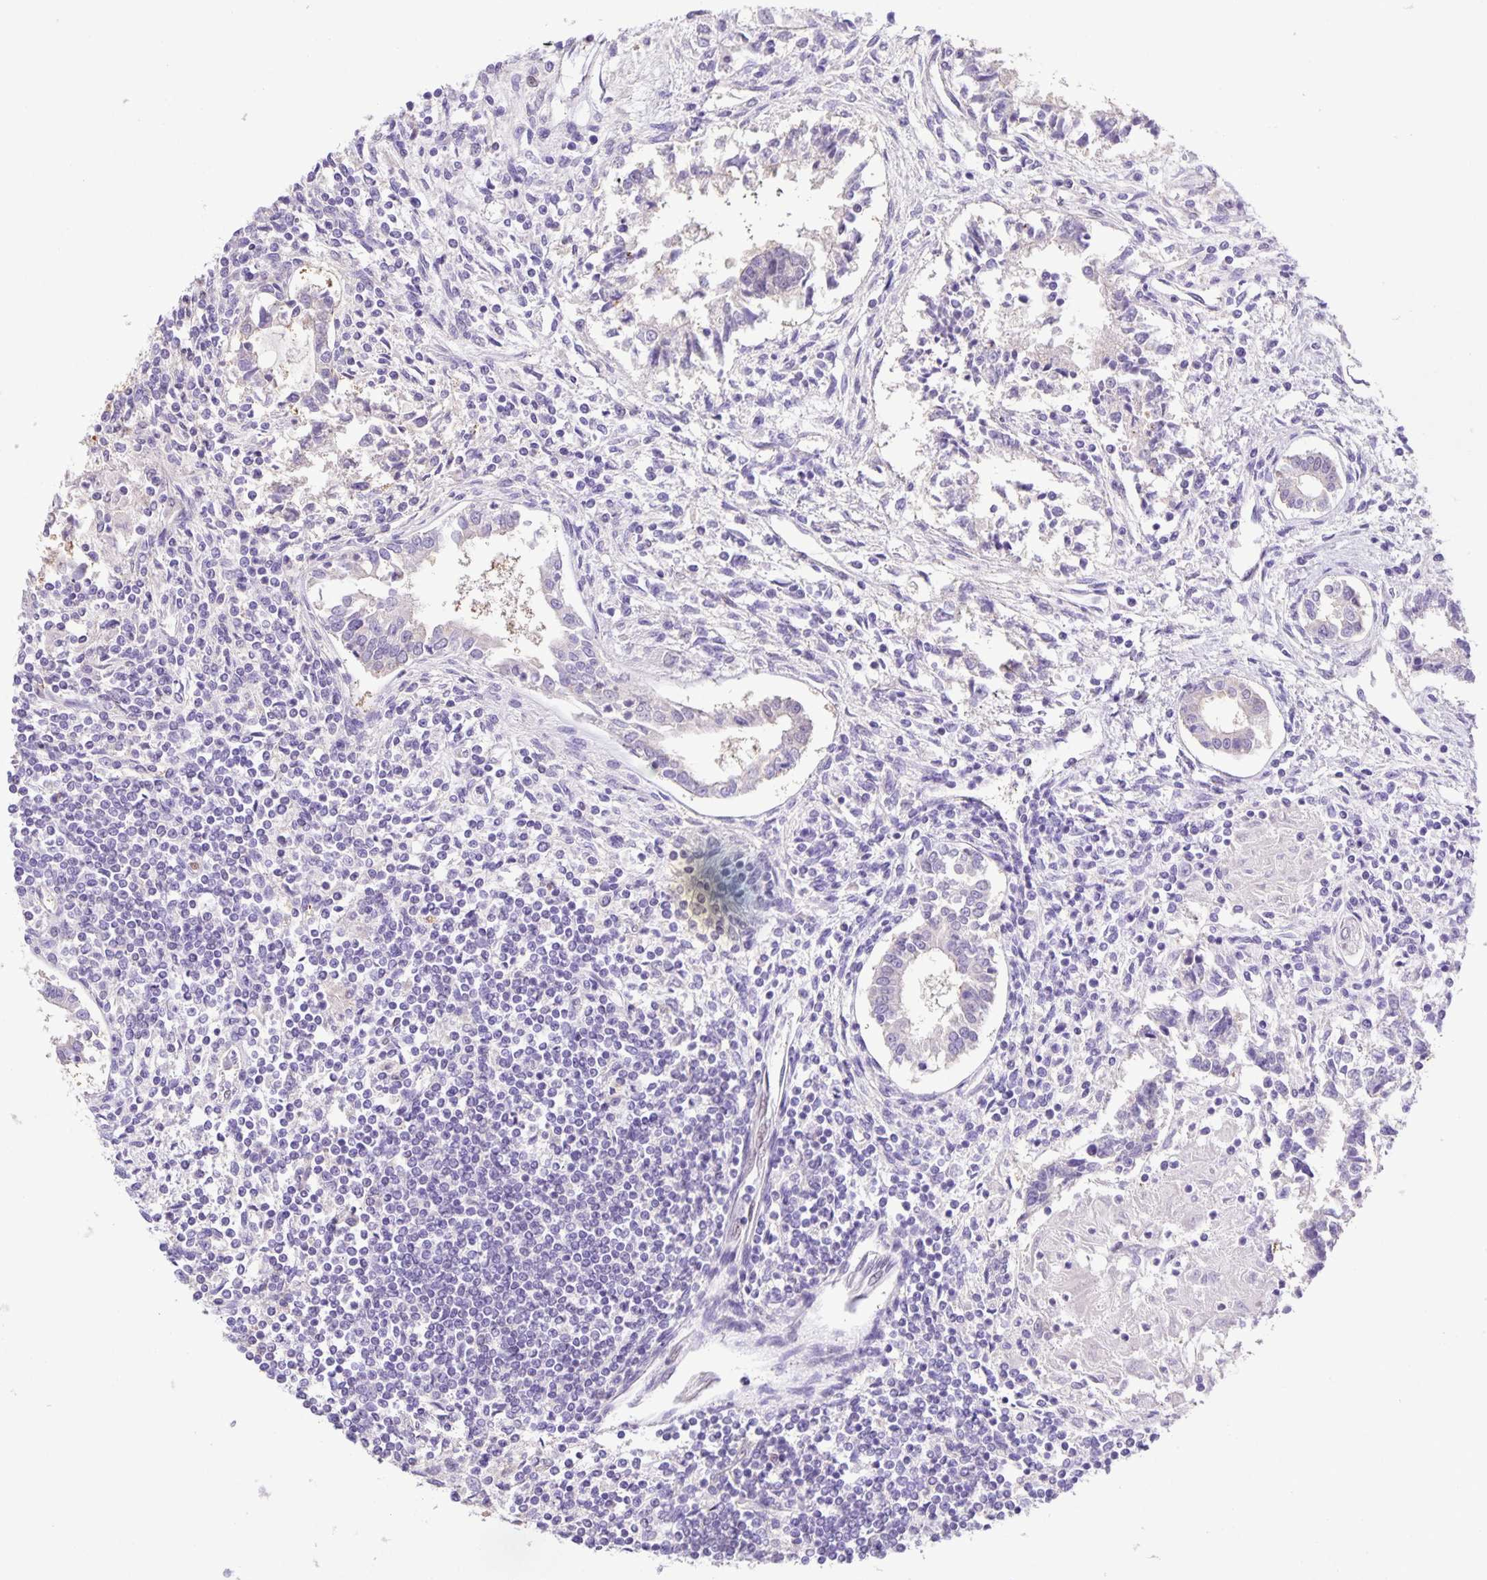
{"staining": {"intensity": "negative", "quantity": "none", "location": "none"}, "tissue": "testis cancer", "cell_type": "Tumor cells", "image_type": "cancer", "snomed": [{"axis": "morphology", "description": "Carcinoma, Embryonal, NOS"}, {"axis": "topography", "description": "Testis"}], "caption": "This is an IHC micrograph of testis cancer. There is no staining in tumor cells.", "gene": "ONECUT2", "patient": {"sex": "male", "age": 37}}